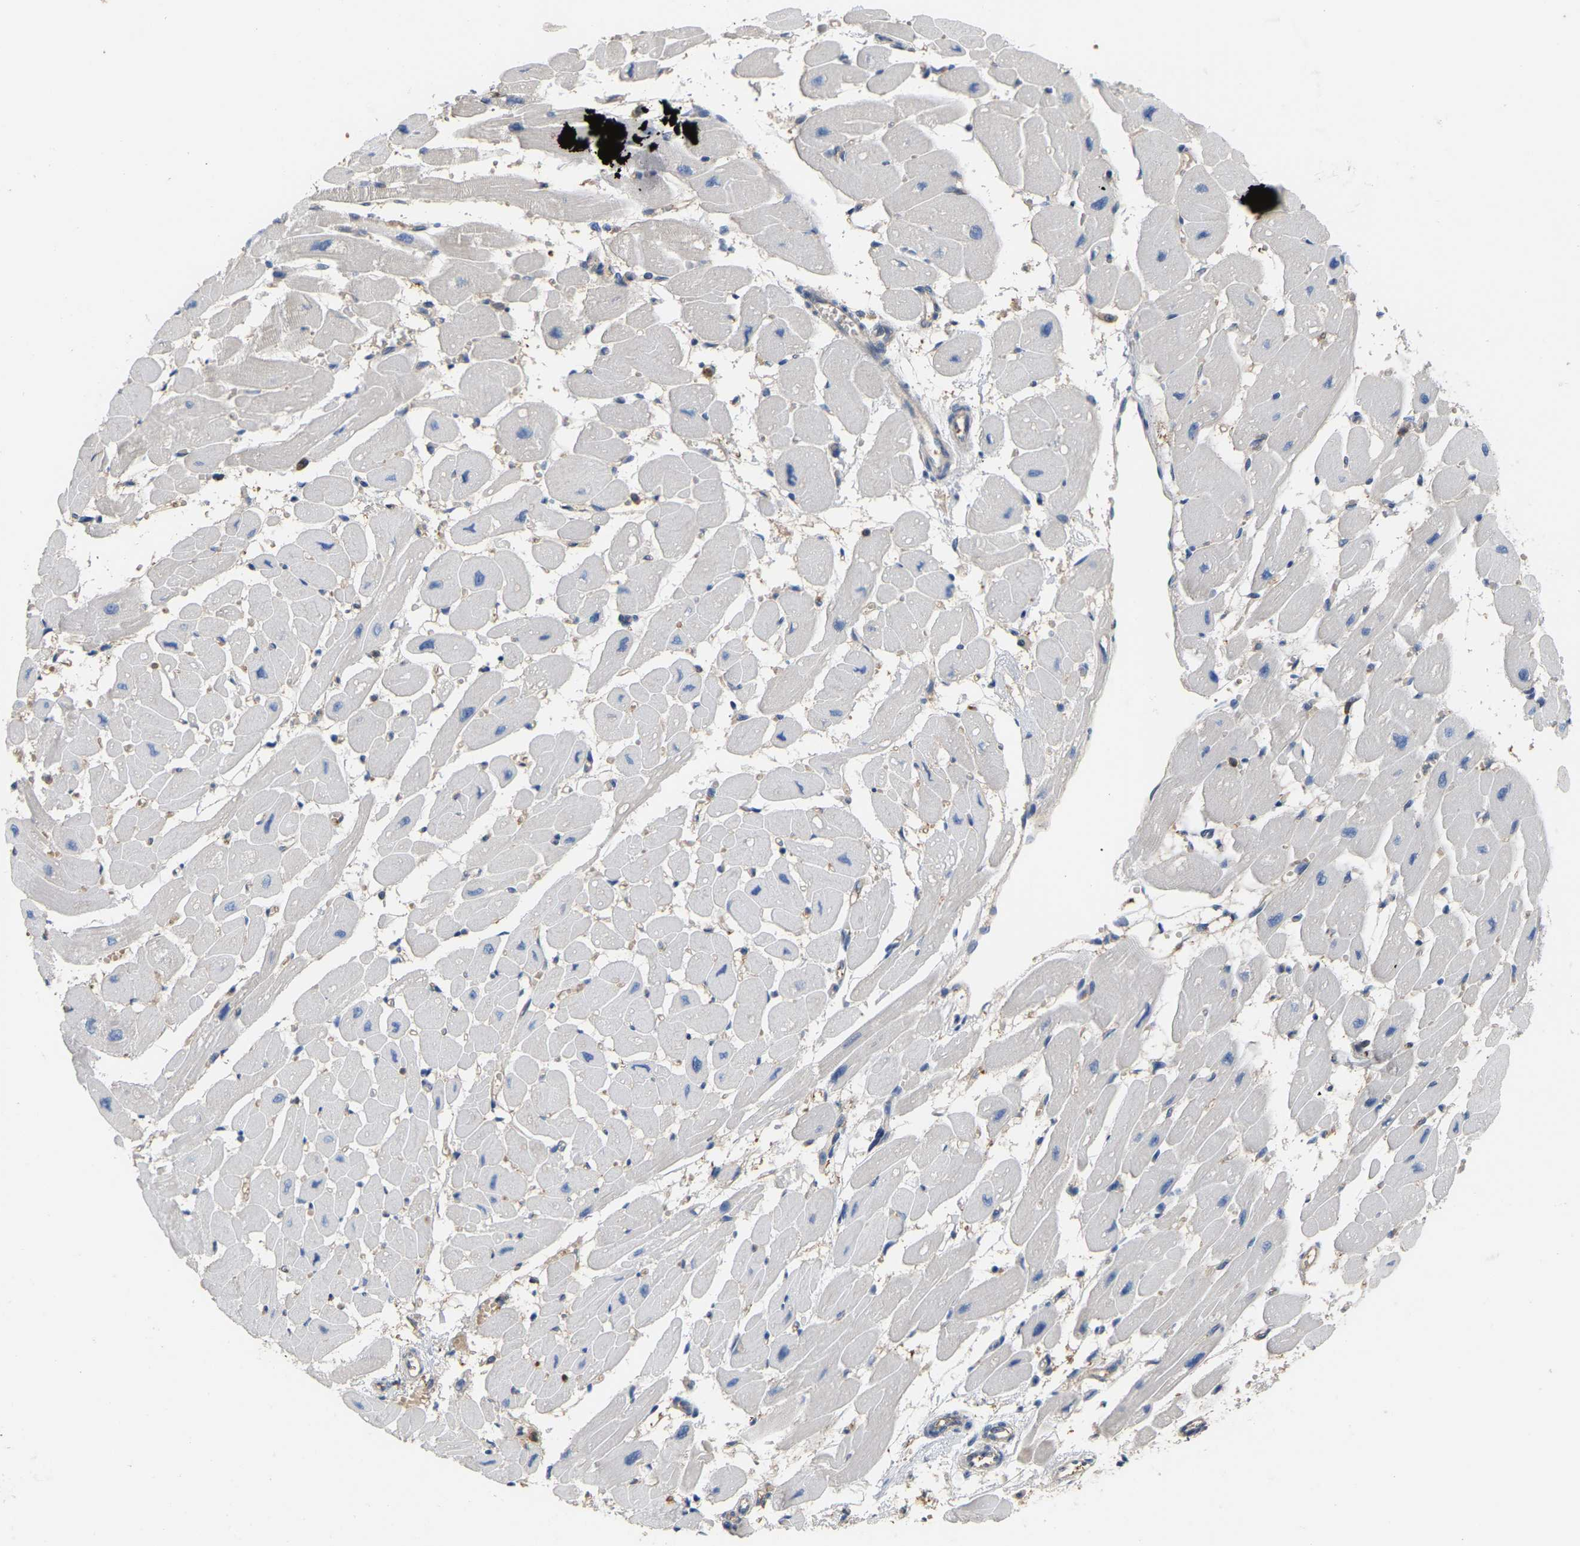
{"staining": {"intensity": "negative", "quantity": "none", "location": "none"}, "tissue": "heart muscle", "cell_type": "Cardiomyocytes", "image_type": "normal", "snomed": [{"axis": "morphology", "description": "Normal tissue, NOS"}, {"axis": "topography", "description": "Heart"}], "caption": "Photomicrograph shows no significant protein positivity in cardiomyocytes of benign heart muscle.", "gene": "MTPN", "patient": {"sex": "female", "age": 54}}